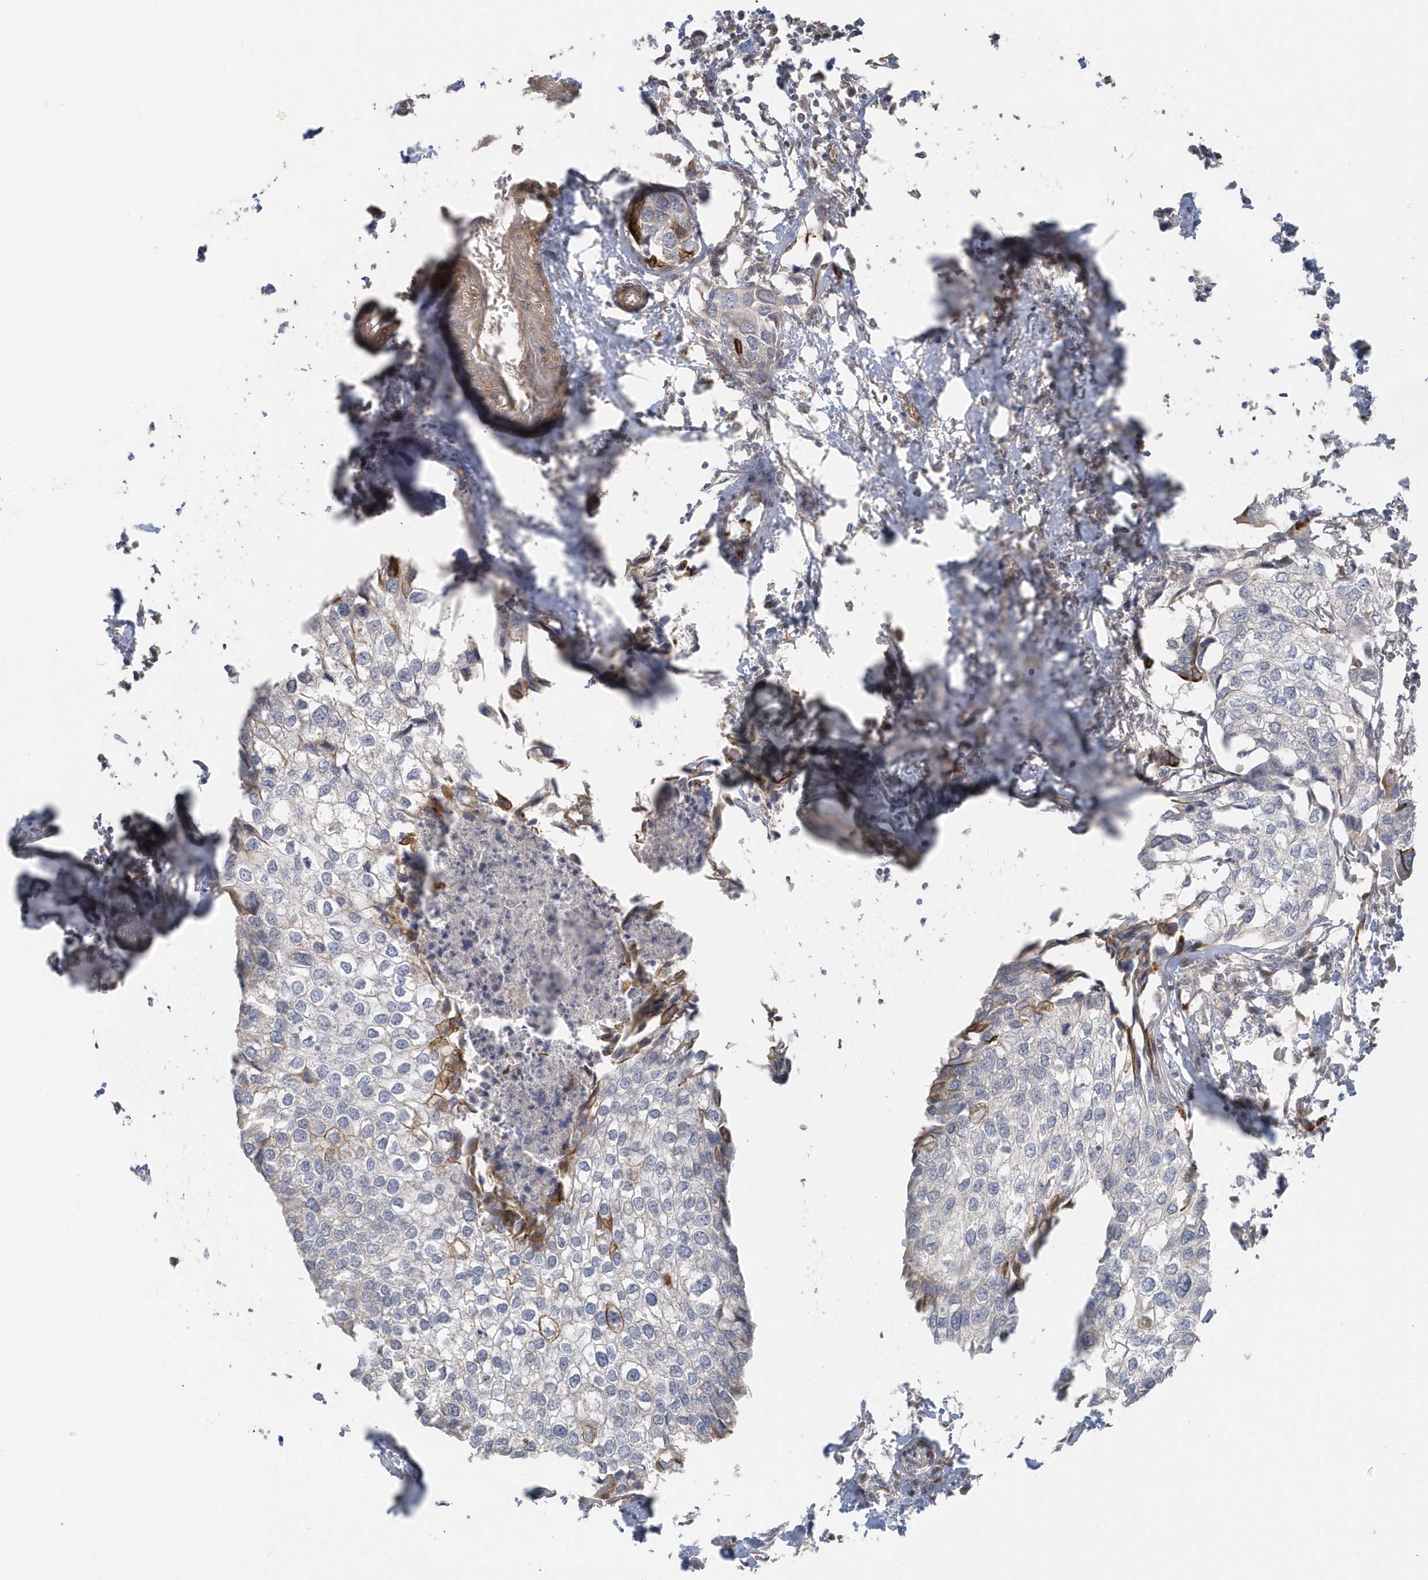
{"staining": {"intensity": "negative", "quantity": "none", "location": "none"}, "tissue": "urothelial cancer", "cell_type": "Tumor cells", "image_type": "cancer", "snomed": [{"axis": "morphology", "description": "Urothelial carcinoma, High grade"}, {"axis": "topography", "description": "Urinary bladder"}], "caption": "DAB (3,3'-diaminobenzidine) immunohistochemical staining of human urothelial cancer exhibits no significant staining in tumor cells.", "gene": "ACTR1A", "patient": {"sex": "male", "age": 64}}